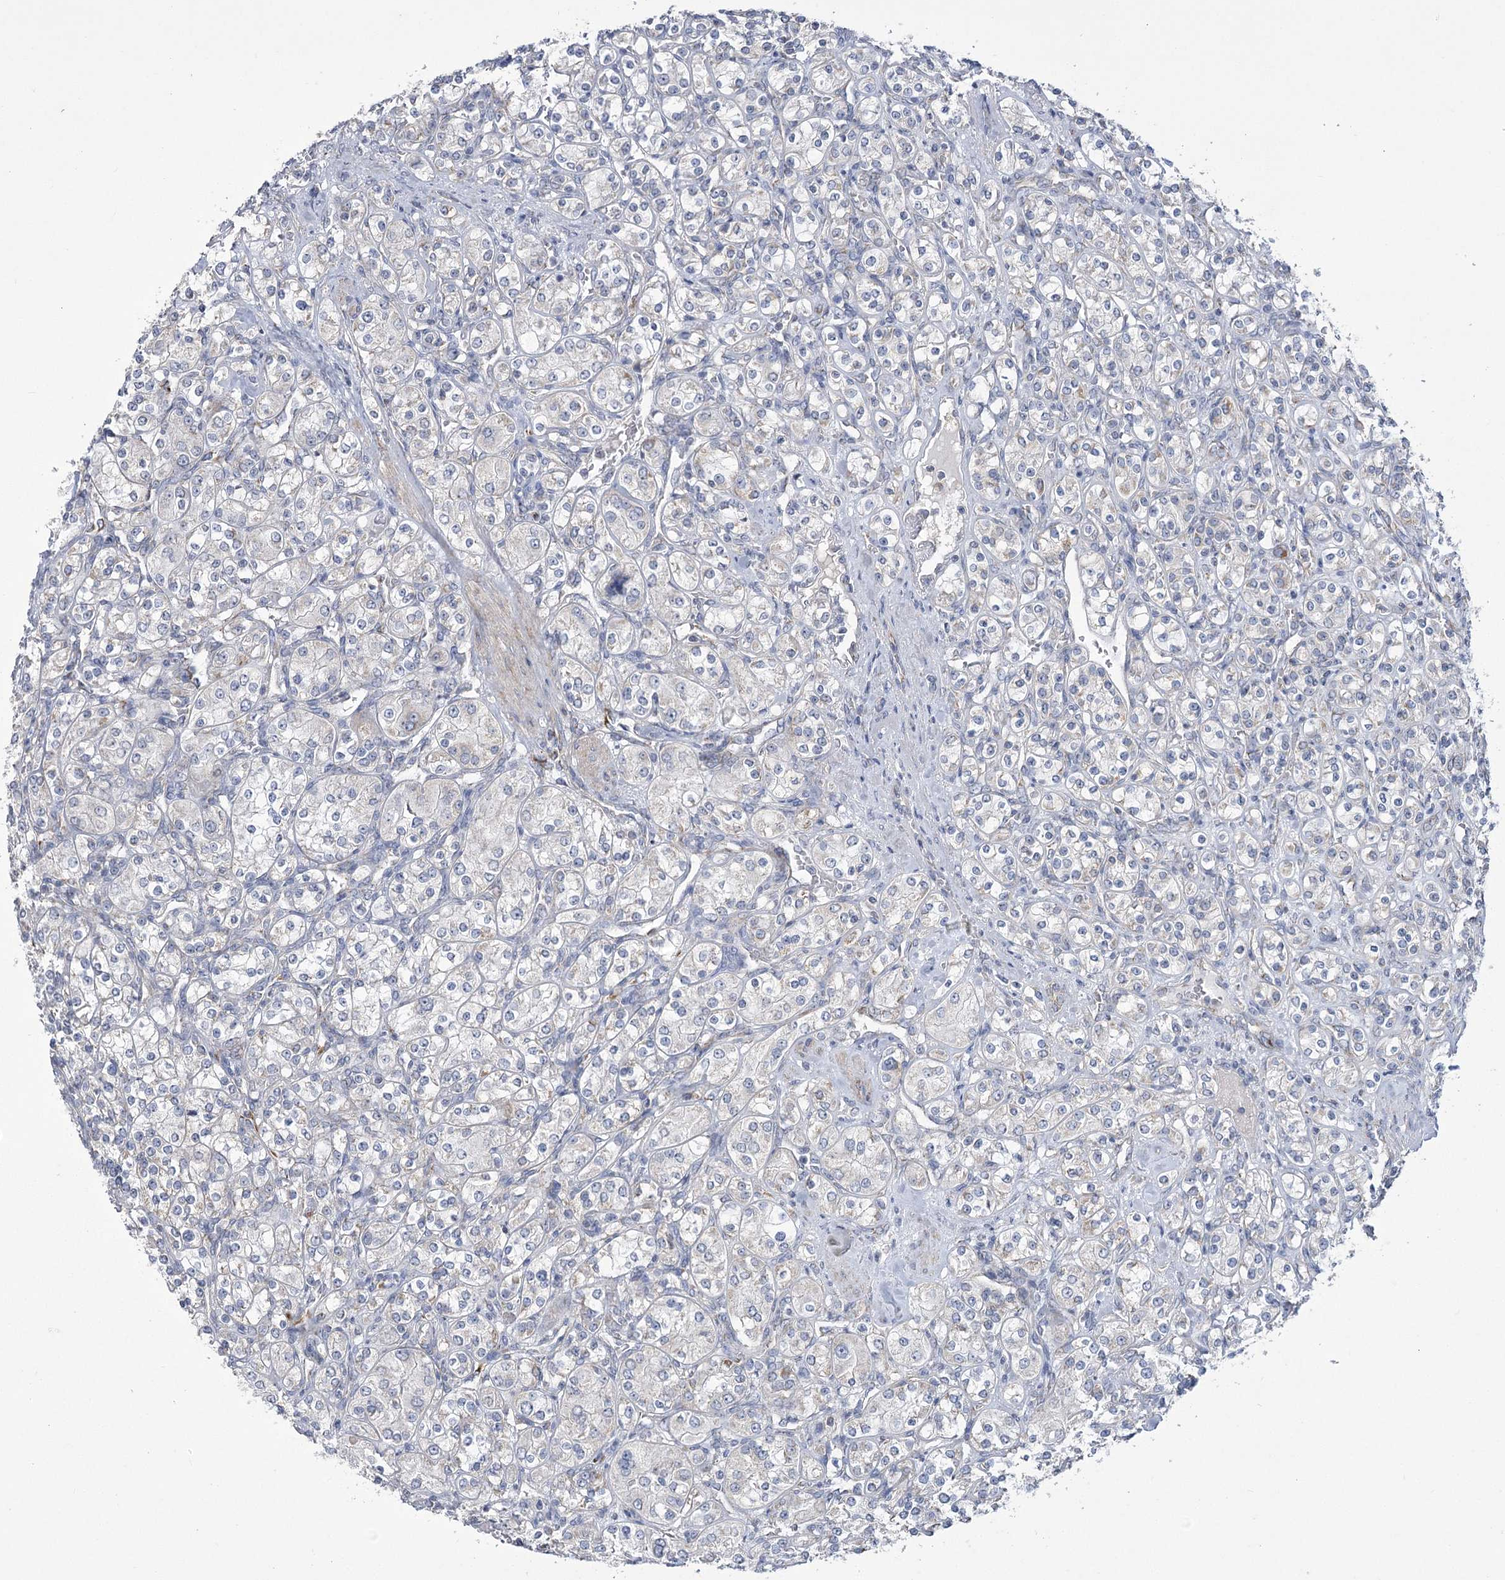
{"staining": {"intensity": "negative", "quantity": "none", "location": "none"}, "tissue": "renal cancer", "cell_type": "Tumor cells", "image_type": "cancer", "snomed": [{"axis": "morphology", "description": "Adenocarcinoma, NOS"}, {"axis": "topography", "description": "Kidney"}], "caption": "Immunohistochemical staining of human renal cancer (adenocarcinoma) shows no significant positivity in tumor cells.", "gene": "PDHB", "patient": {"sex": "male", "age": 77}}